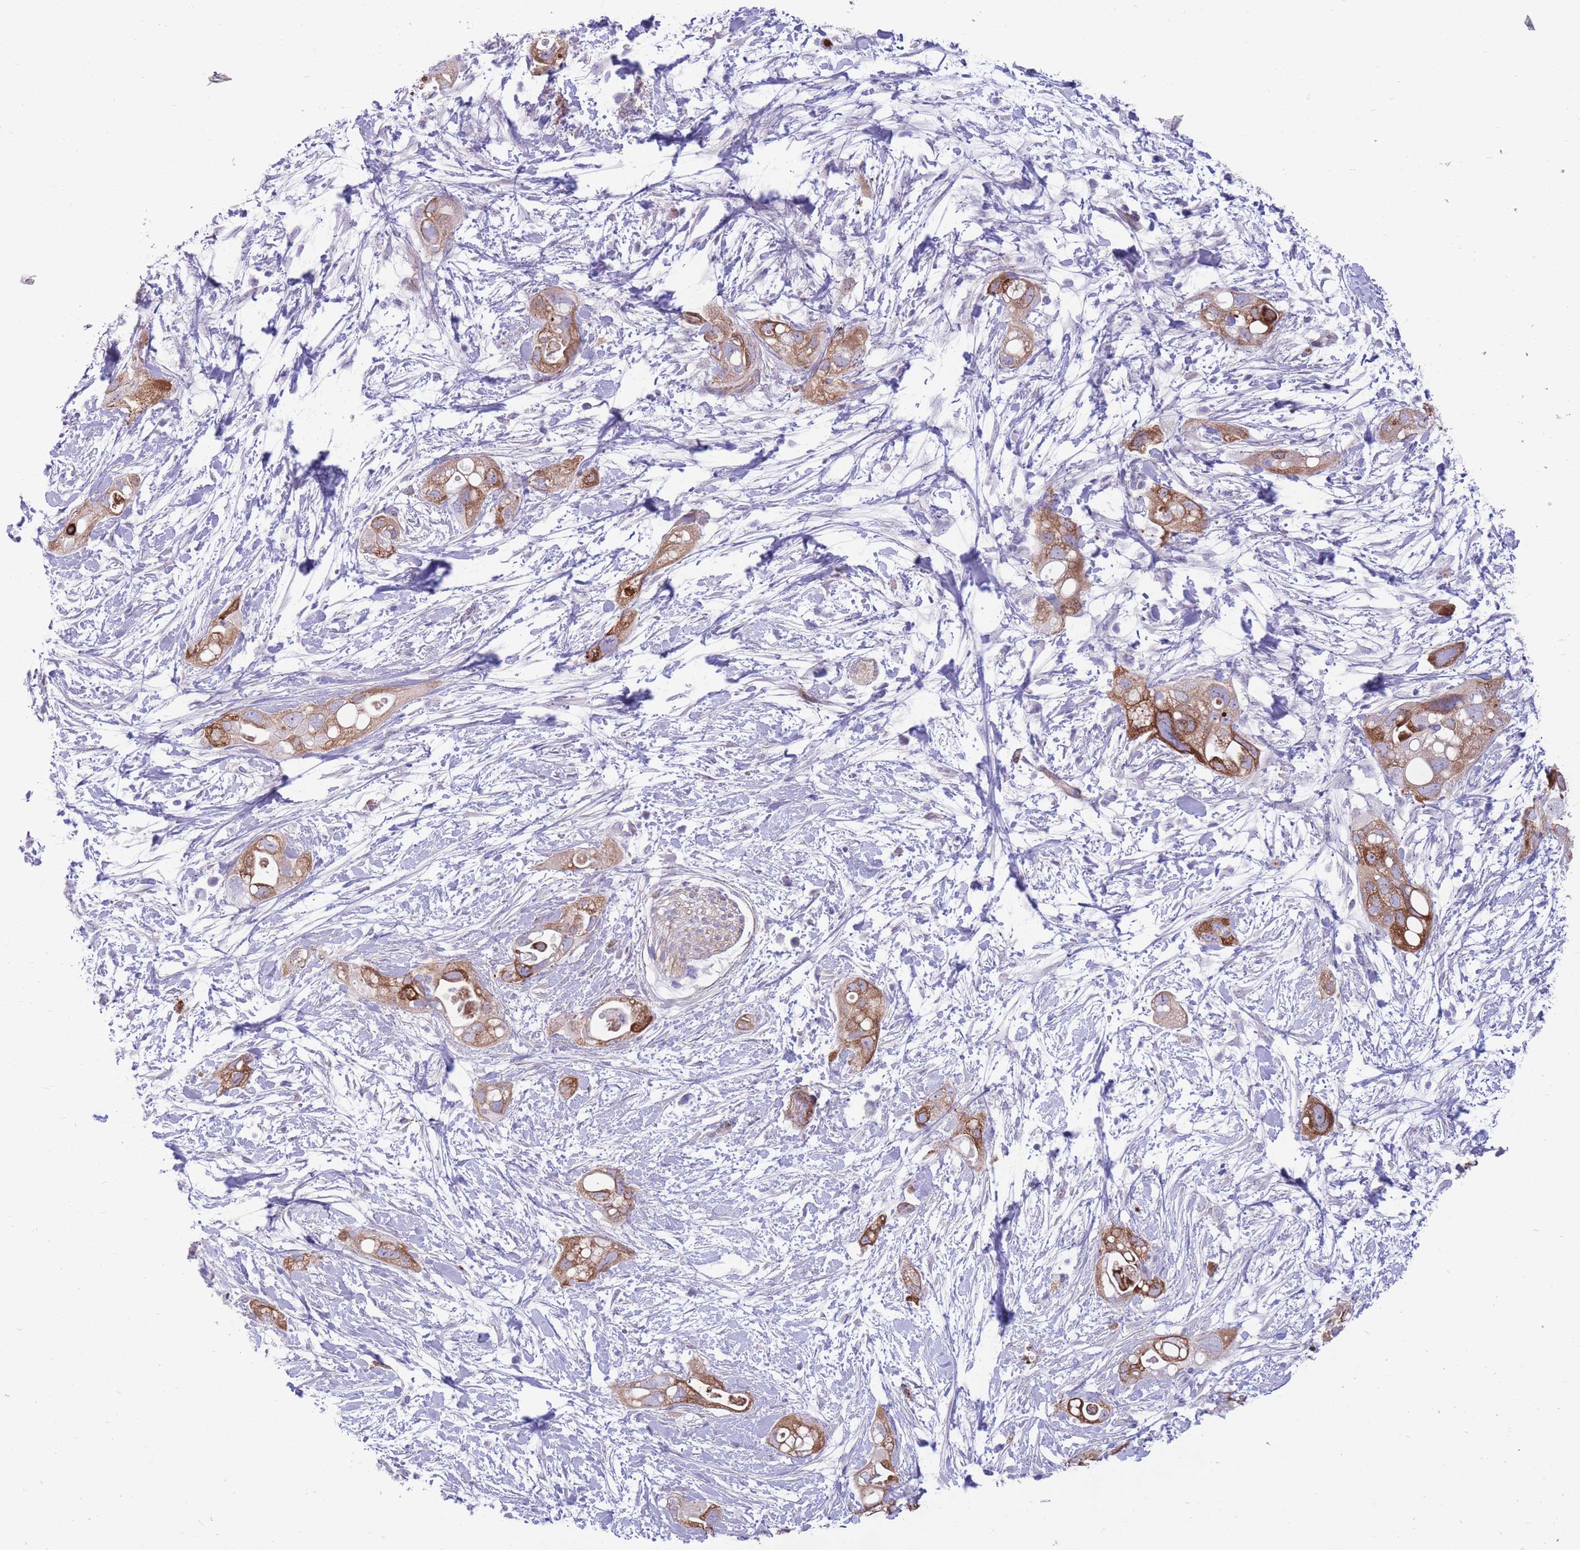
{"staining": {"intensity": "moderate", "quantity": ">75%", "location": "cytoplasmic/membranous"}, "tissue": "pancreatic cancer", "cell_type": "Tumor cells", "image_type": "cancer", "snomed": [{"axis": "morphology", "description": "Adenocarcinoma, NOS"}, {"axis": "topography", "description": "Pancreas"}], "caption": "Pancreatic cancer (adenocarcinoma) was stained to show a protein in brown. There is medium levels of moderate cytoplasmic/membranous positivity in about >75% of tumor cells.", "gene": "RGS11", "patient": {"sex": "female", "age": 72}}